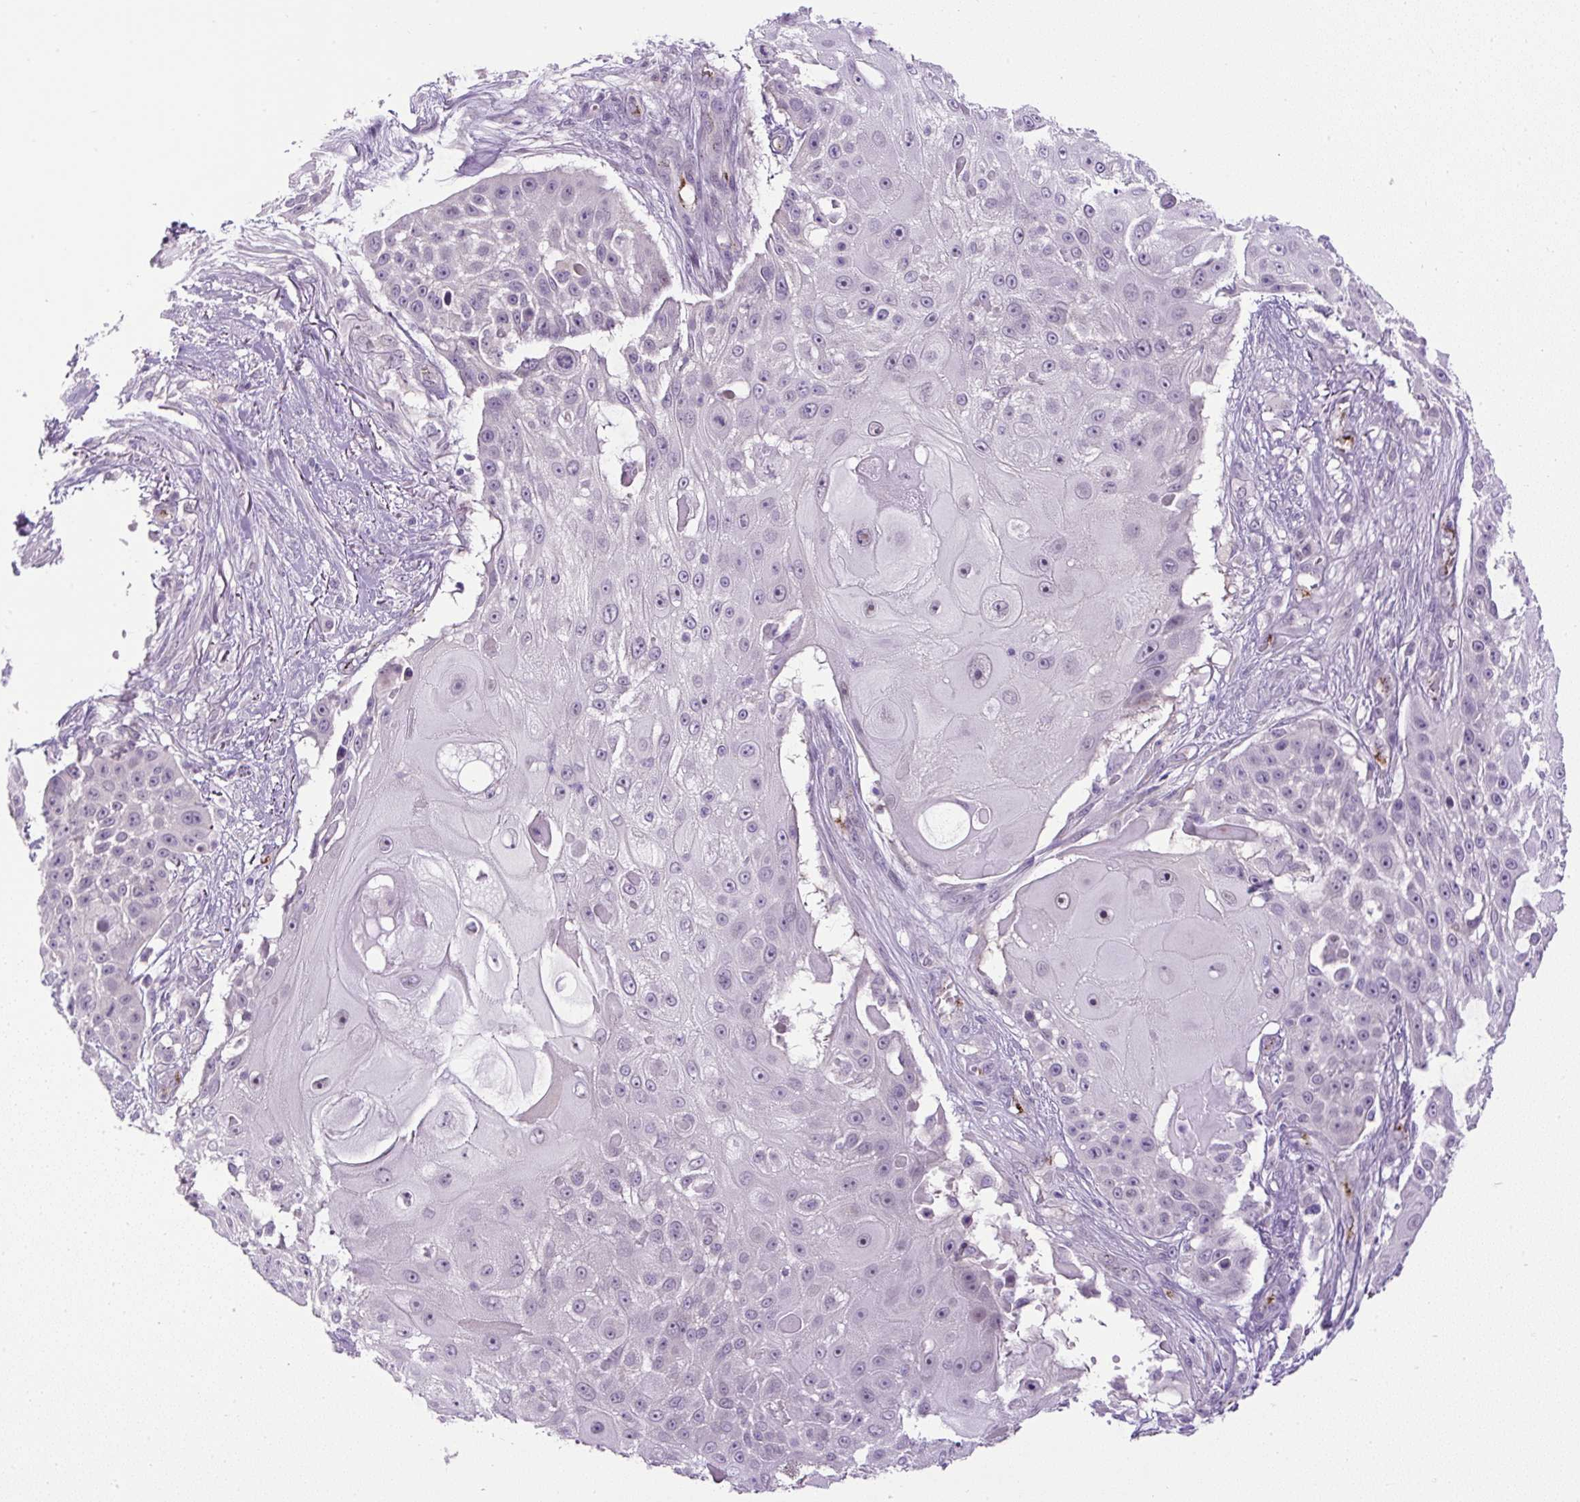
{"staining": {"intensity": "negative", "quantity": "none", "location": "none"}, "tissue": "skin cancer", "cell_type": "Tumor cells", "image_type": "cancer", "snomed": [{"axis": "morphology", "description": "Squamous cell carcinoma, NOS"}, {"axis": "topography", "description": "Skin"}], "caption": "IHC histopathology image of neoplastic tissue: skin cancer stained with DAB shows no significant protein expression in tumor cells.", "gene": "LEFTY2", "patient": {"sex": "female", "age": 86}}